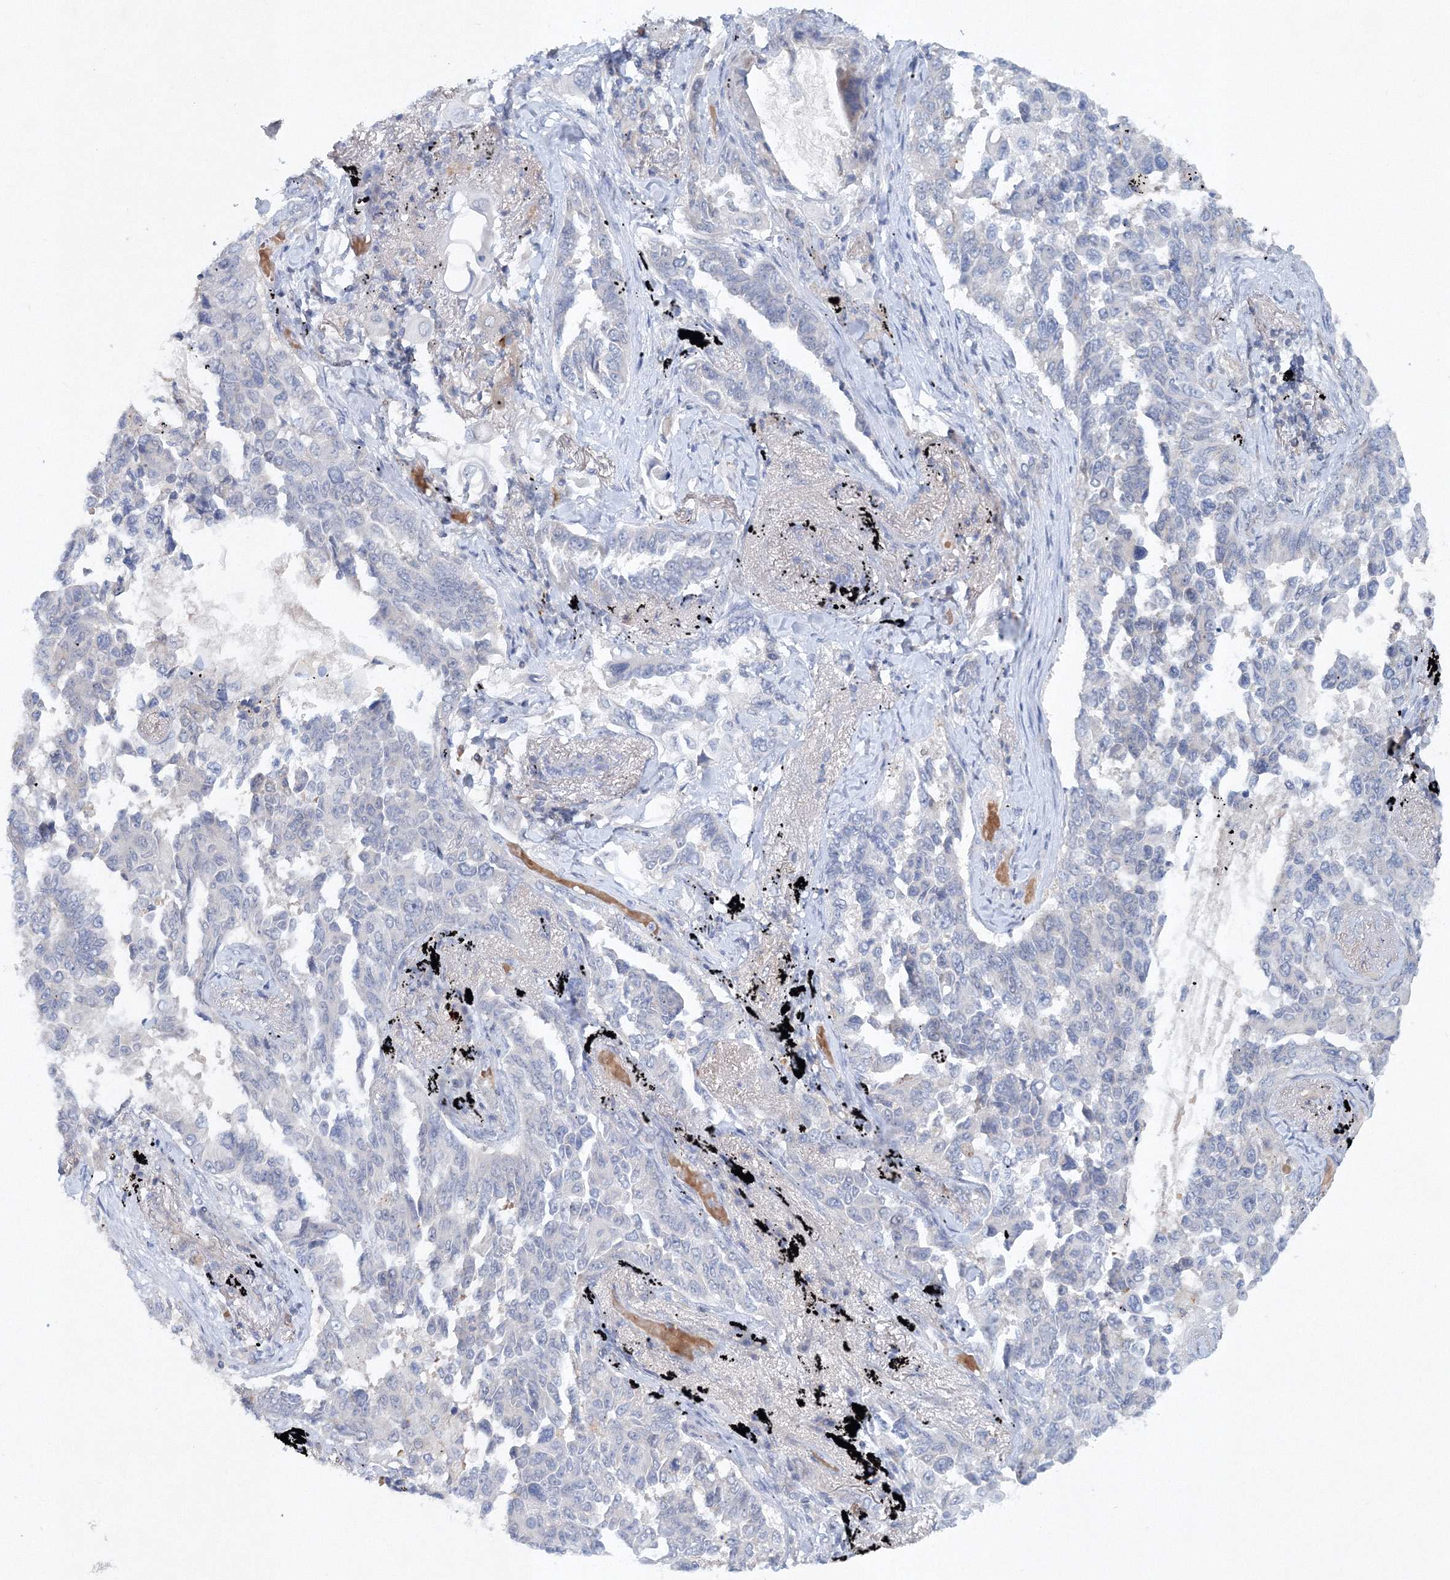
{"staining": {"intensity": "negative", "quantity": "none", "location": "none"}, "tissue": "lung cancer", "cell_type": "Tumor cells", "image_type": "cancer", "snomed": [{"axis": "morphology", "description": "Adenocarcinoma, NOS"}, {"axis": "topography", "description": "Lung"}], "caption": "Photomicrograph shows no protein positivity in tumor cells of lung cancer (adenocarcinoma) tissue. (Stains: DAB (3,3'-diaminobenzidine) immunohistochemistry (IHC) with hematoxylin counter stain, Microscopy: brightfield microscopy at high magnification).", "gene": "SH3BP5", "patient": {"sex": "female", "age": 67}}